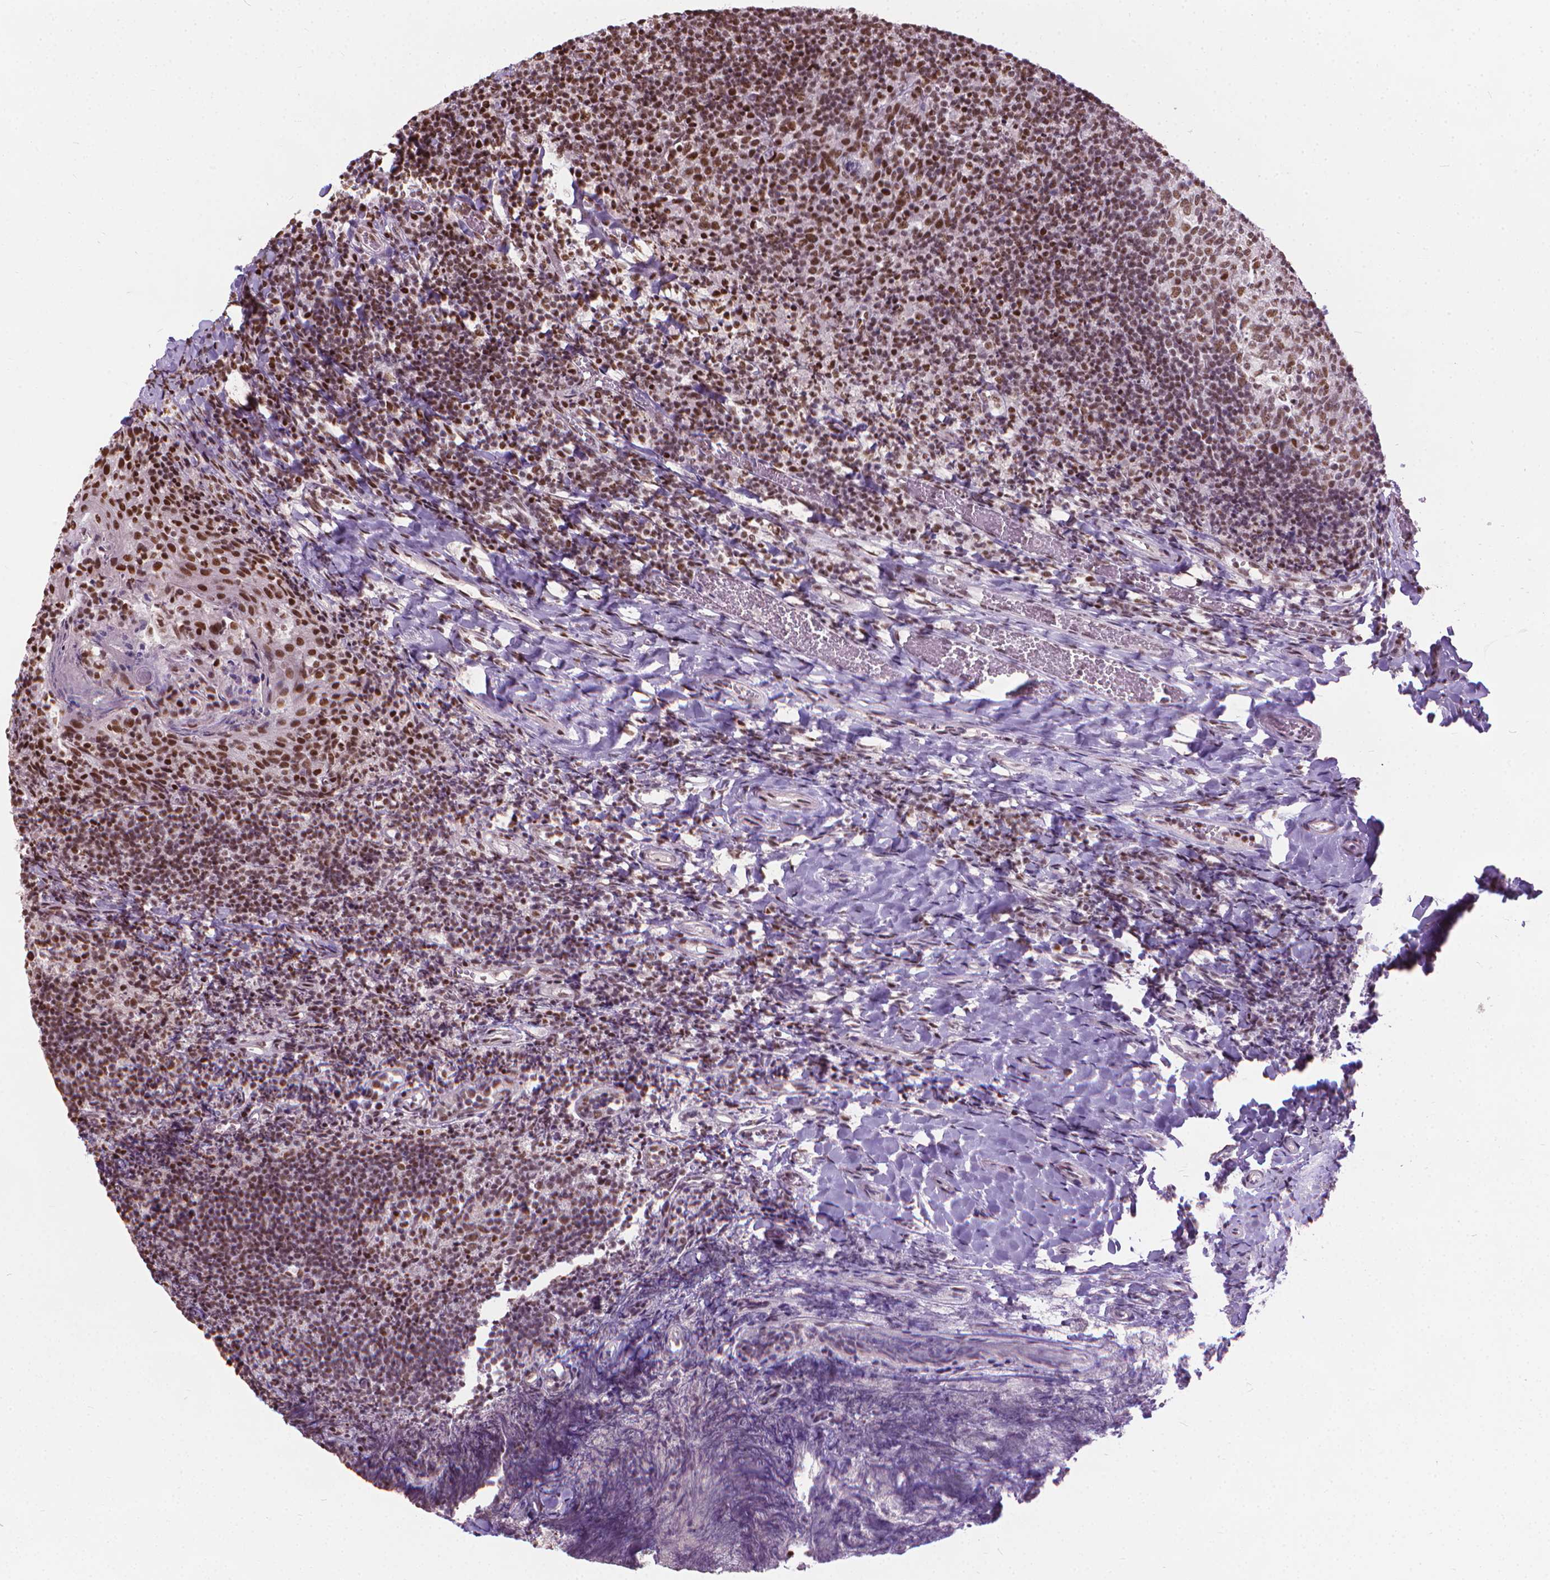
{"staining": {"intensity": "moderate", "quantity": ">75%", "location": "nuclear"}, "tissue": "tonsil", "cell_type": "Germinal center cells", "image_type": "normal", "snomed": [{"axis": "morphology", "description": "Normal tissue, NOS"}, {"axis": "topography", "description": "Tonsil"}], "caption": "Protein staining shows moderate nuclear positivity in approximately >75% of germinal center cells in normal tonsil.", "gene": "AKAP8", "patient": {"sex": "female", "age": 10}}